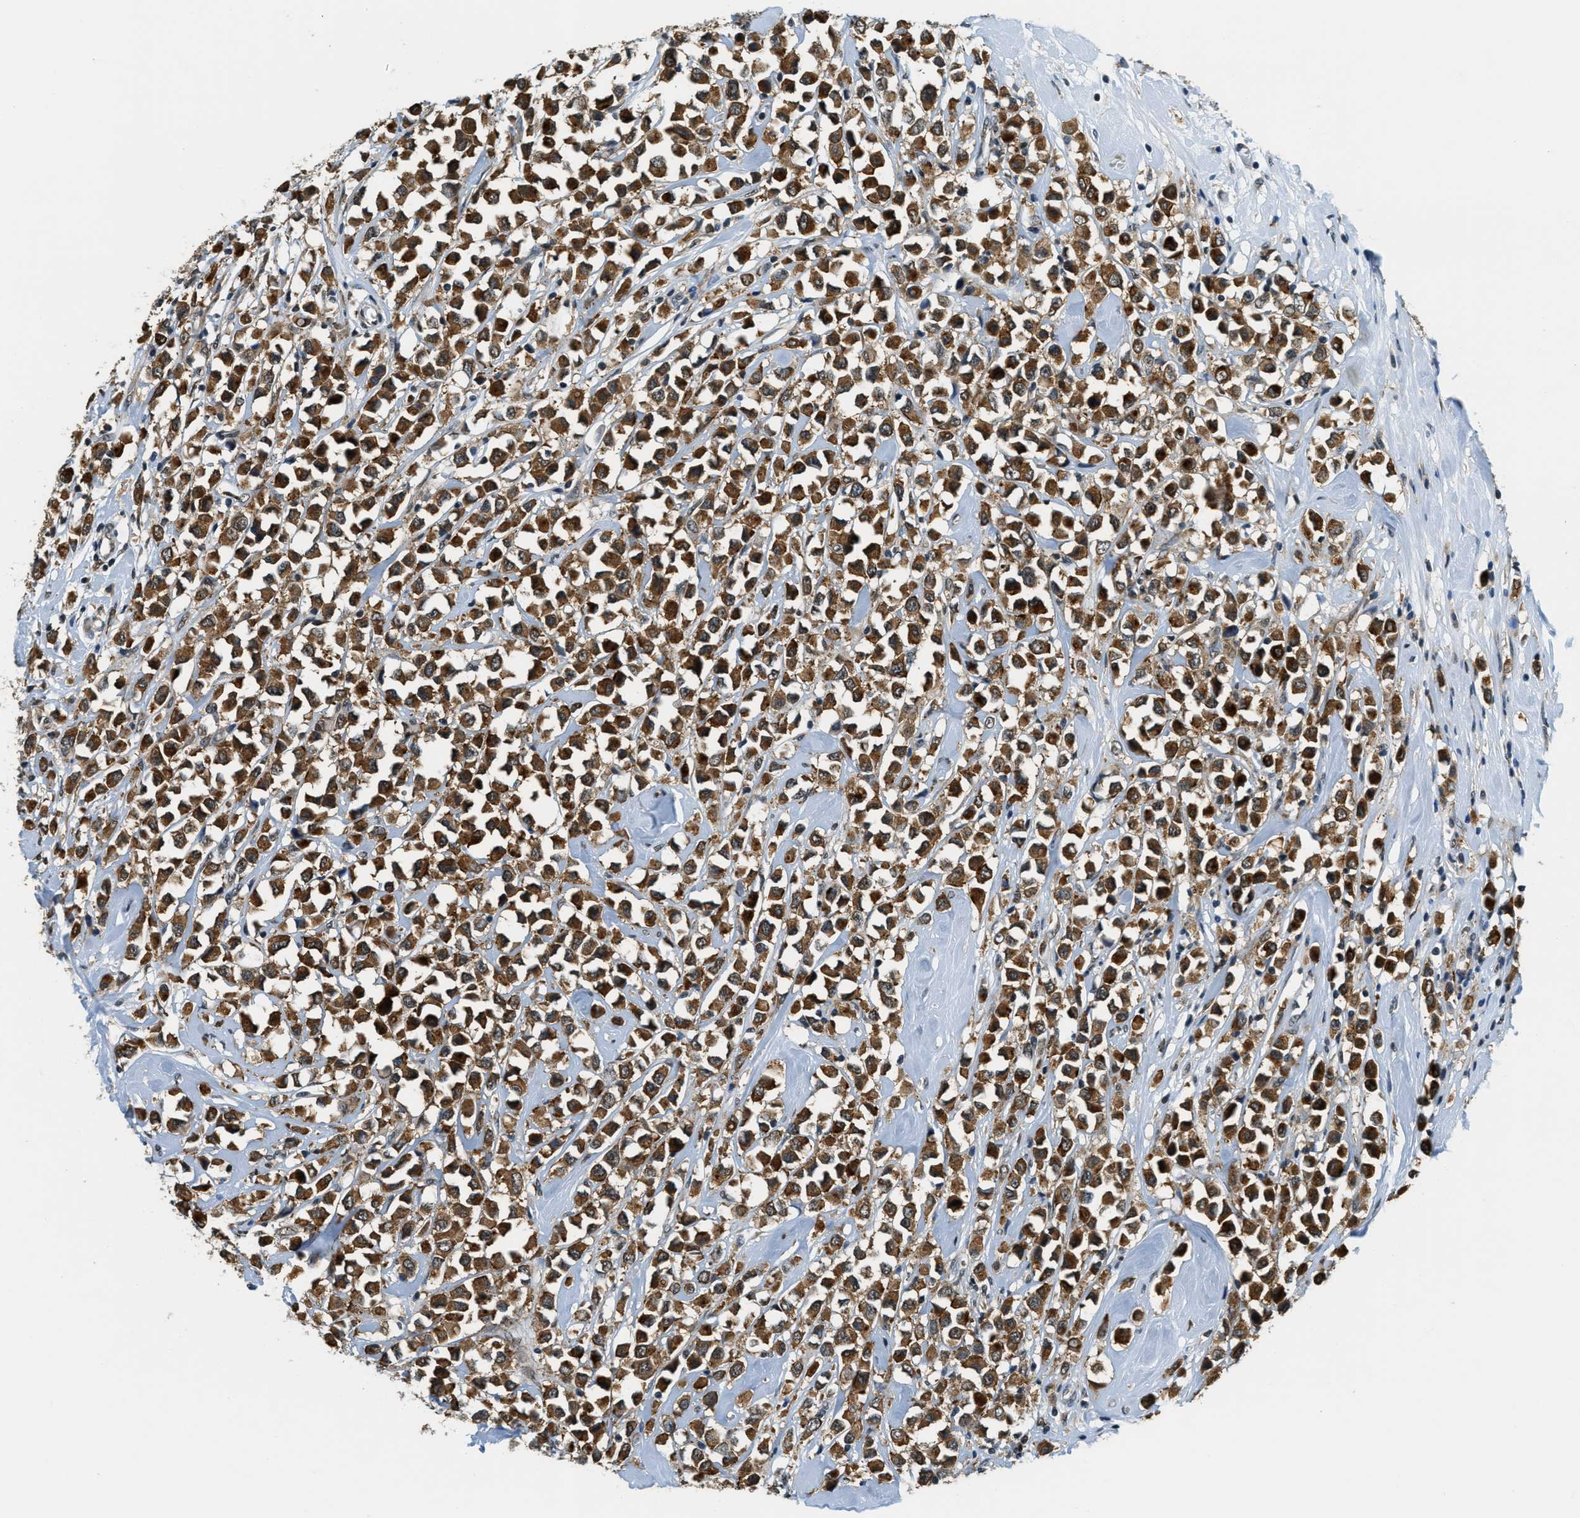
{"staining": {"intensity": "strong", "quantity": ">75%", "location": "cytoplasmic/membranous"}, "tissue": "breast cancer", "cell_type": "Tumor cells", "image_type": "cancer", "snomed": [{"axis": "morphology", "description": "Duct carcinoma"}, {"axis": "topography", "description": "Breast"}], "caption": "Approximately >75% of tumor cells in intraductal carcinoma (breast) show strong cytoplasmic/membranous protein positivity as visualized by brown immunohistochemical staining.", "gene": "RAB11FIP1", "patient": {"sex": "female", "age": 61}}